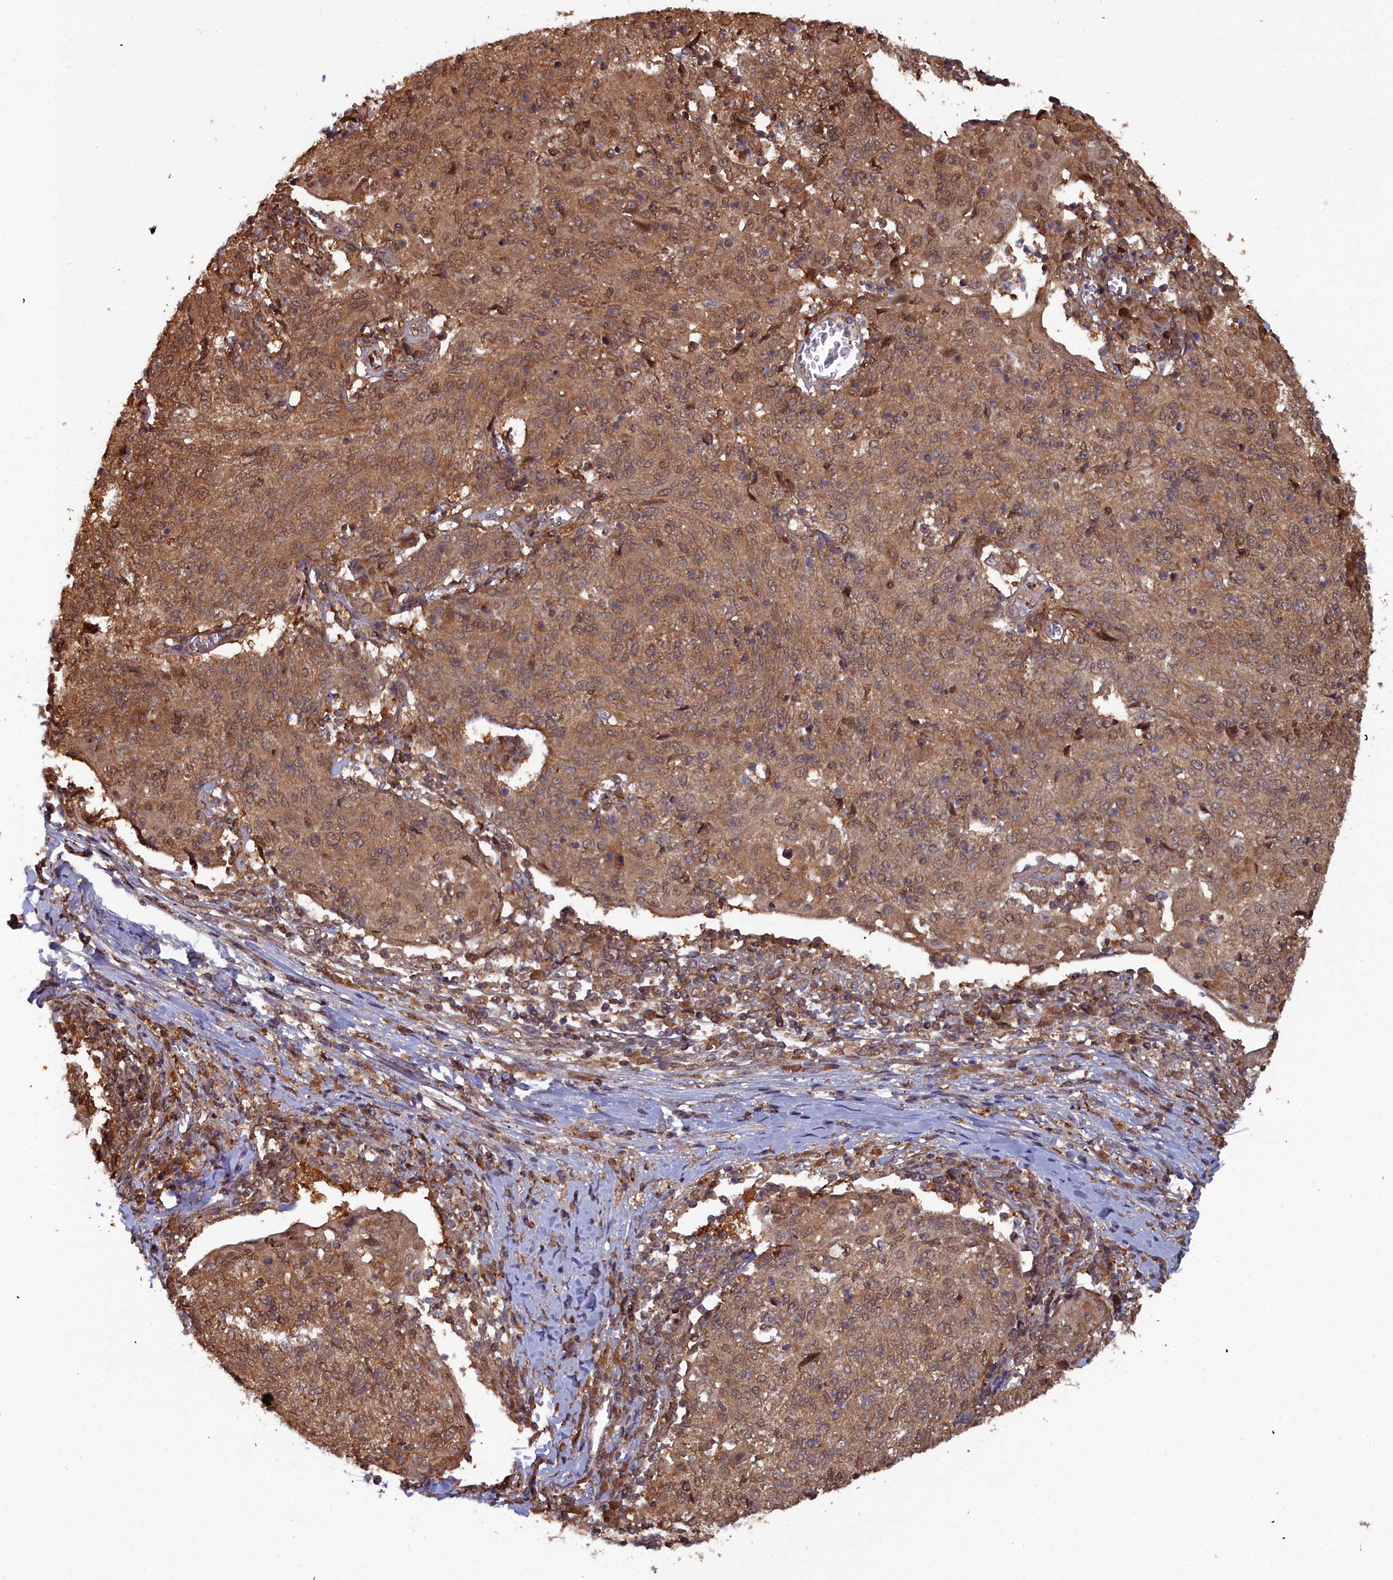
{"staining": {"intensity": "moderate", "quantity": ">75%", "location": "cytoplasmic/membranous"}, "tissue": "cervical cancer", "cell_type": "Tumor cells", "image_type": "cancer", "snomed": [{"axis": "morphology", "description": "Squamous cell carcinoma, NOS"}, {"axis": "topography", "description": "Cervix"}], "caption": "Tumor cells reveal medium levels of moderate cytoplasmic/membranous positivity in approximately >75% of cells in human cervical cancer (squamous cell carcinoma). (DAB (3,3'-diaminobenzidine) IHC with brightfield microscopy, high magnification).", "gene": "GFRA2", "patient": {"sex": "female", "age": 52}}